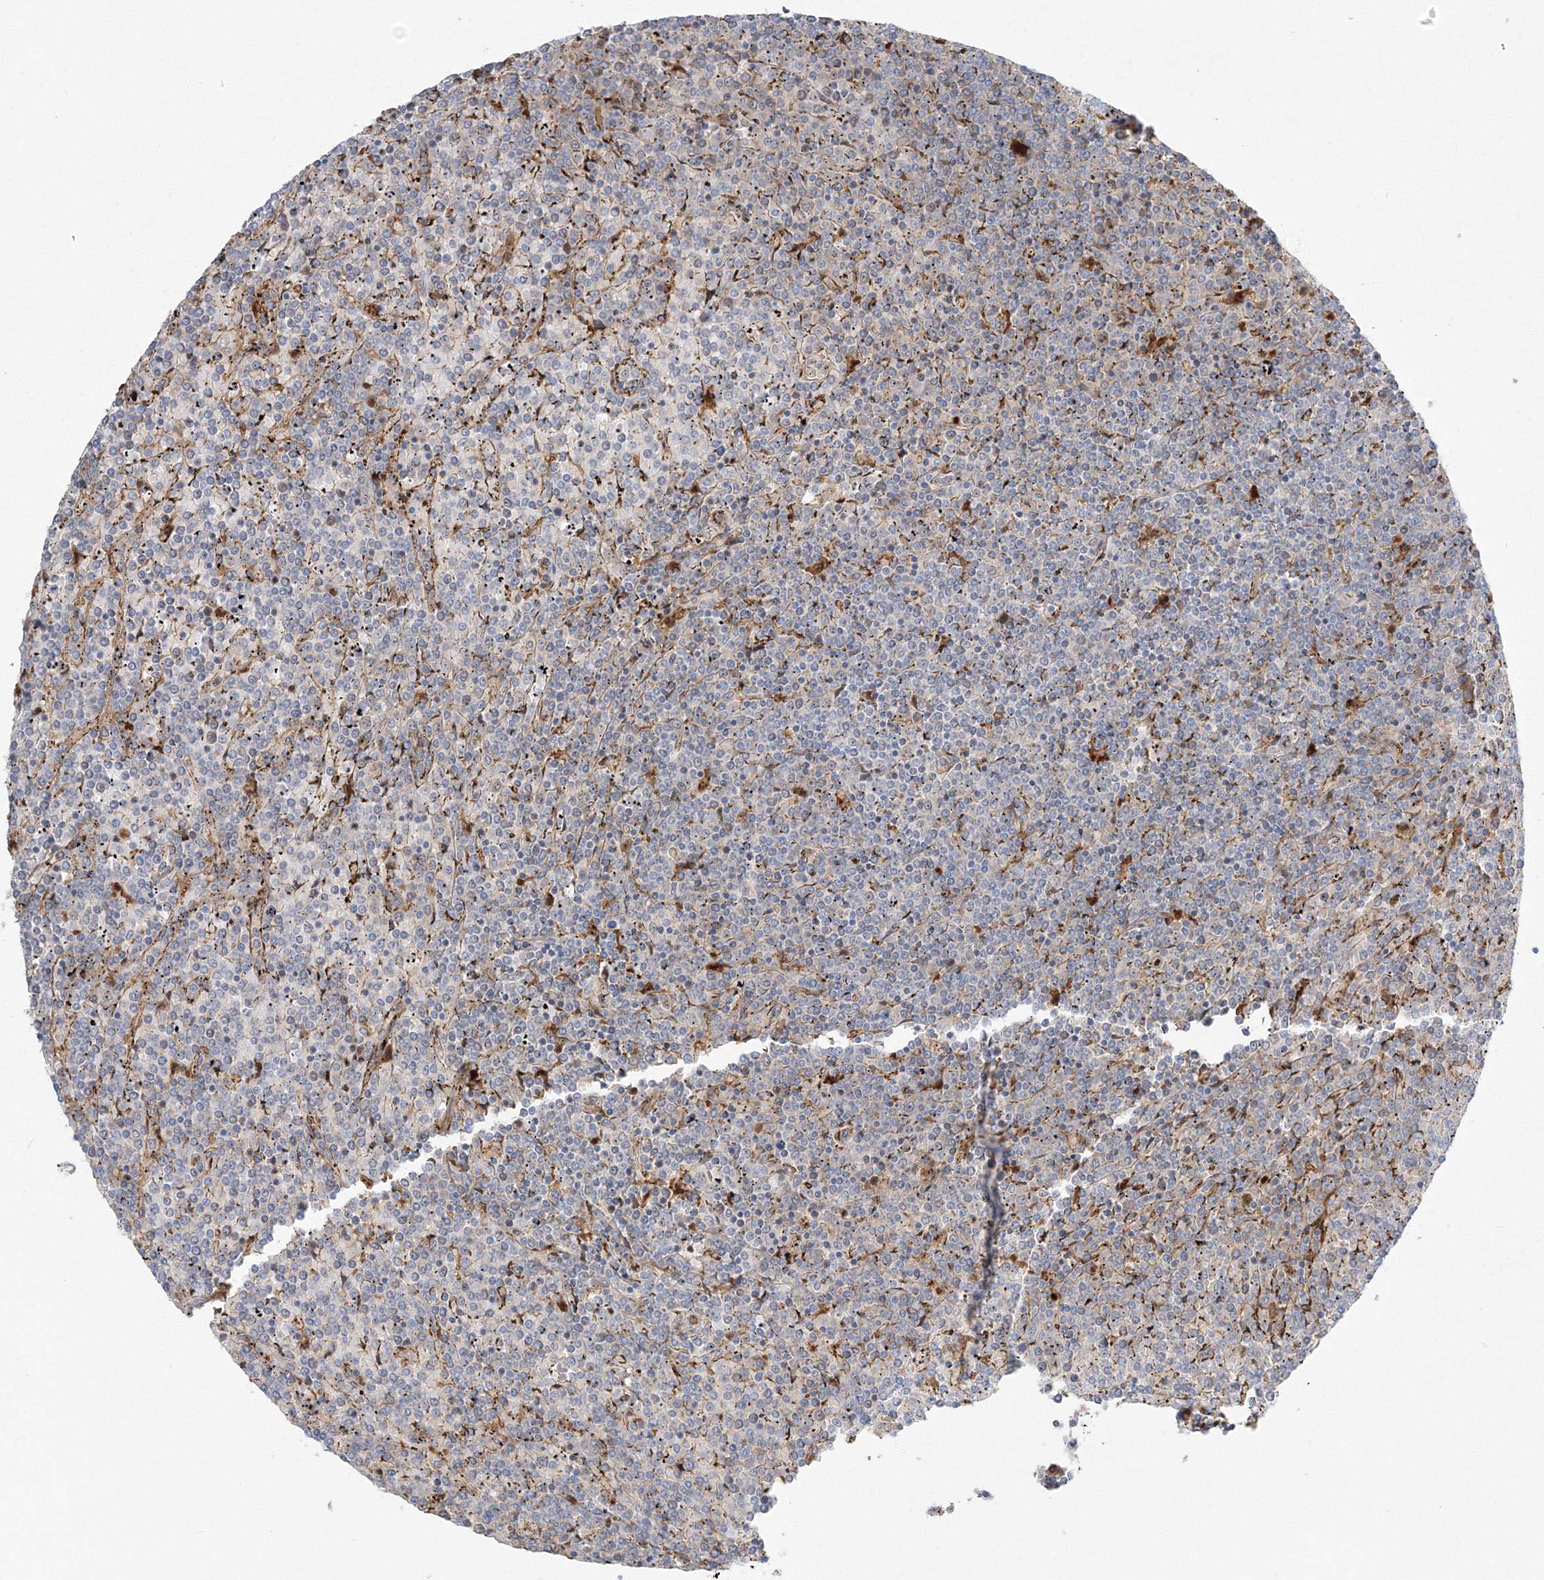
{"staining": {"intensity": "negative", "quantity": "none", "location": "none"}, "tissue": "lymphoma", "cell_type": "Tumor cells", "image_type": "cancer", "snomed": [{"axis": "morphology", "description": "Malignant lymphoma, non-Hodgkin's type, Low grade"}, {"axis": "topography", "description": "Spleen"}], "caption": "Protein analysis of low-grade malignant lymphoma, non-Hodgkin's type demonstrates no significant expression in tumor cells. The staining is performed using DAB brown chromogen with nuclei counter-stained in using hematoxylin.", "gene": "NPM3", "patient": {"sex": "female", "age": 19}}